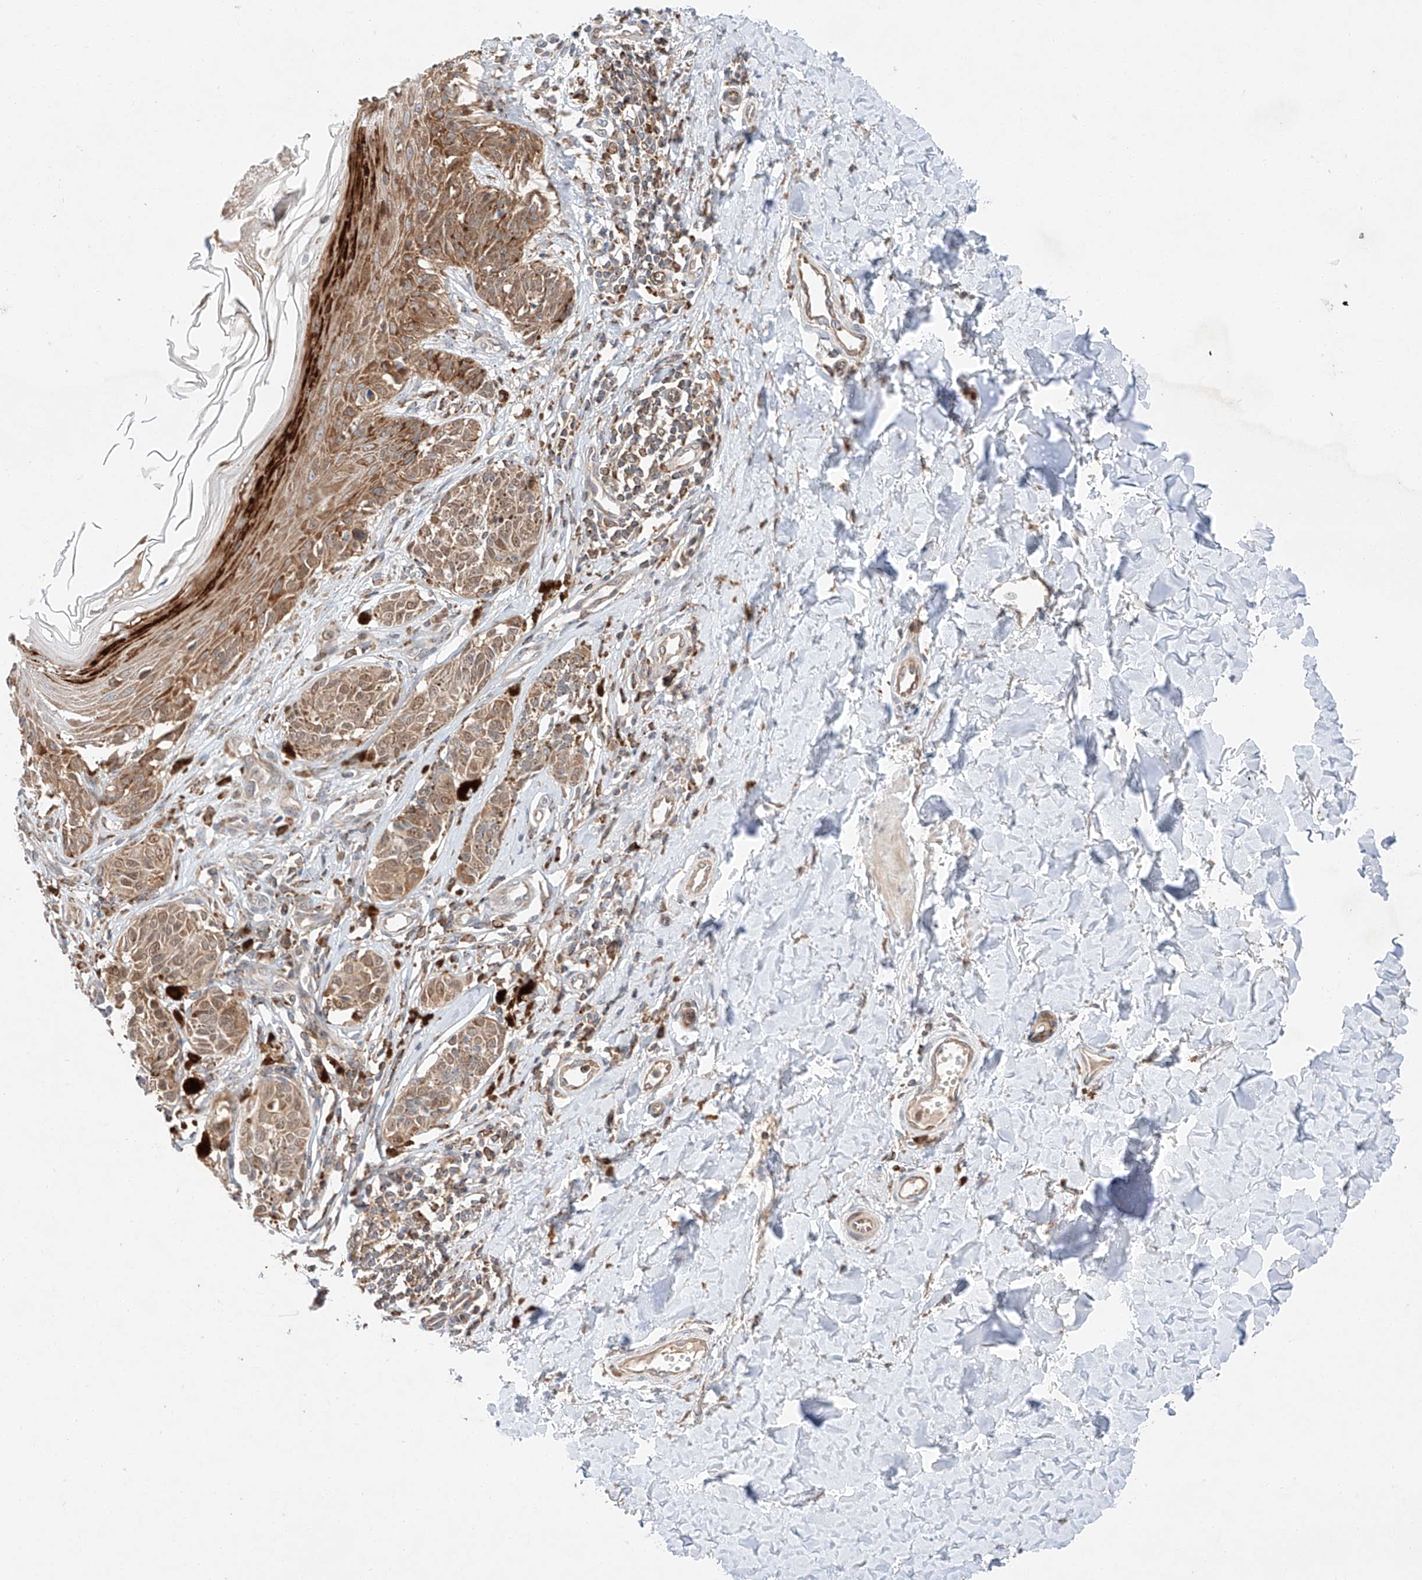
{"staining": {"intensity": "moderate", "quantity": ">75%", "location": "cytoplasmic/membranous,nuclear"}, "tissue": "melanoma", "cell_type": "Tumor cells", "image_type": "cancer", "snomed": [{"axis": "morphology", "description": "Malignant melanoma, NOS"}, {"axis": "topography", "description": "Skin"}], "caption": "A brown stain highlights moderate cytoplasmic/membranous and nuclear positivity of a protein in human malignant melanoma tumor cells.", "gene": "RUSC1", "patient": {"sex": "male", "age": 53}}